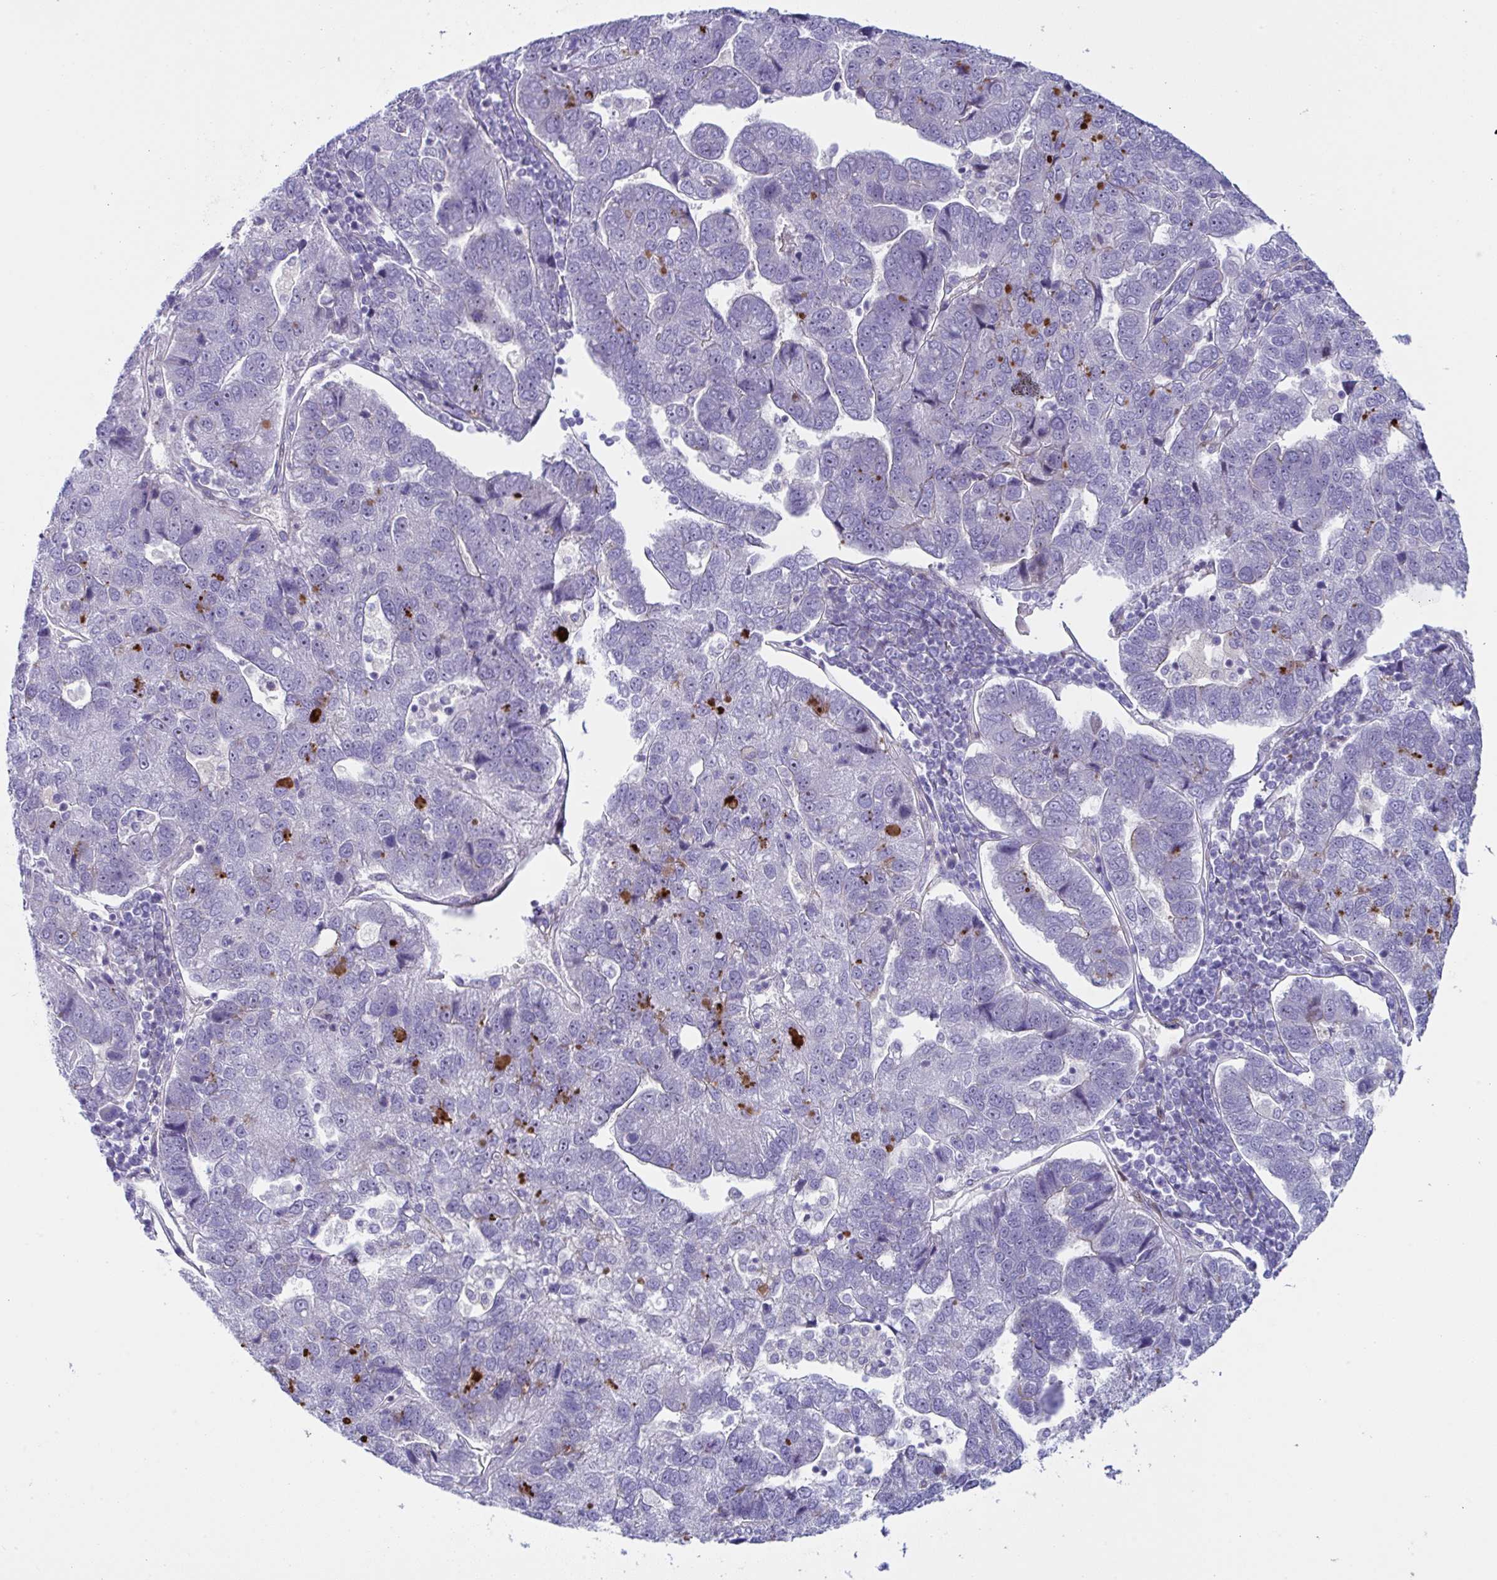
{"staining": {"intensity": "negative", "quantity": "none", "location": "none"}, "tissue": "pancreatic cancer", "cell_type": "Tumor cells", "image_type": "cancer", "snomed": [{"axis": "morphology", "description": "Adenocarcinoma, NOS"}, {"axis": "topography", "description": "Pancreas"}], "caption": "A micrograph of pancreatic cancer stained for a protein displays no brown staining in tumor cells. The staining was performed using DAB (3,3'-diaminobenzidine) to visualize the protein expression in brown, while the nuclei were stained in blue with hematoxylin (Magnification: 20x).", "gene": "ZNF713", "patient": {"sex": "female", "age": 61}}